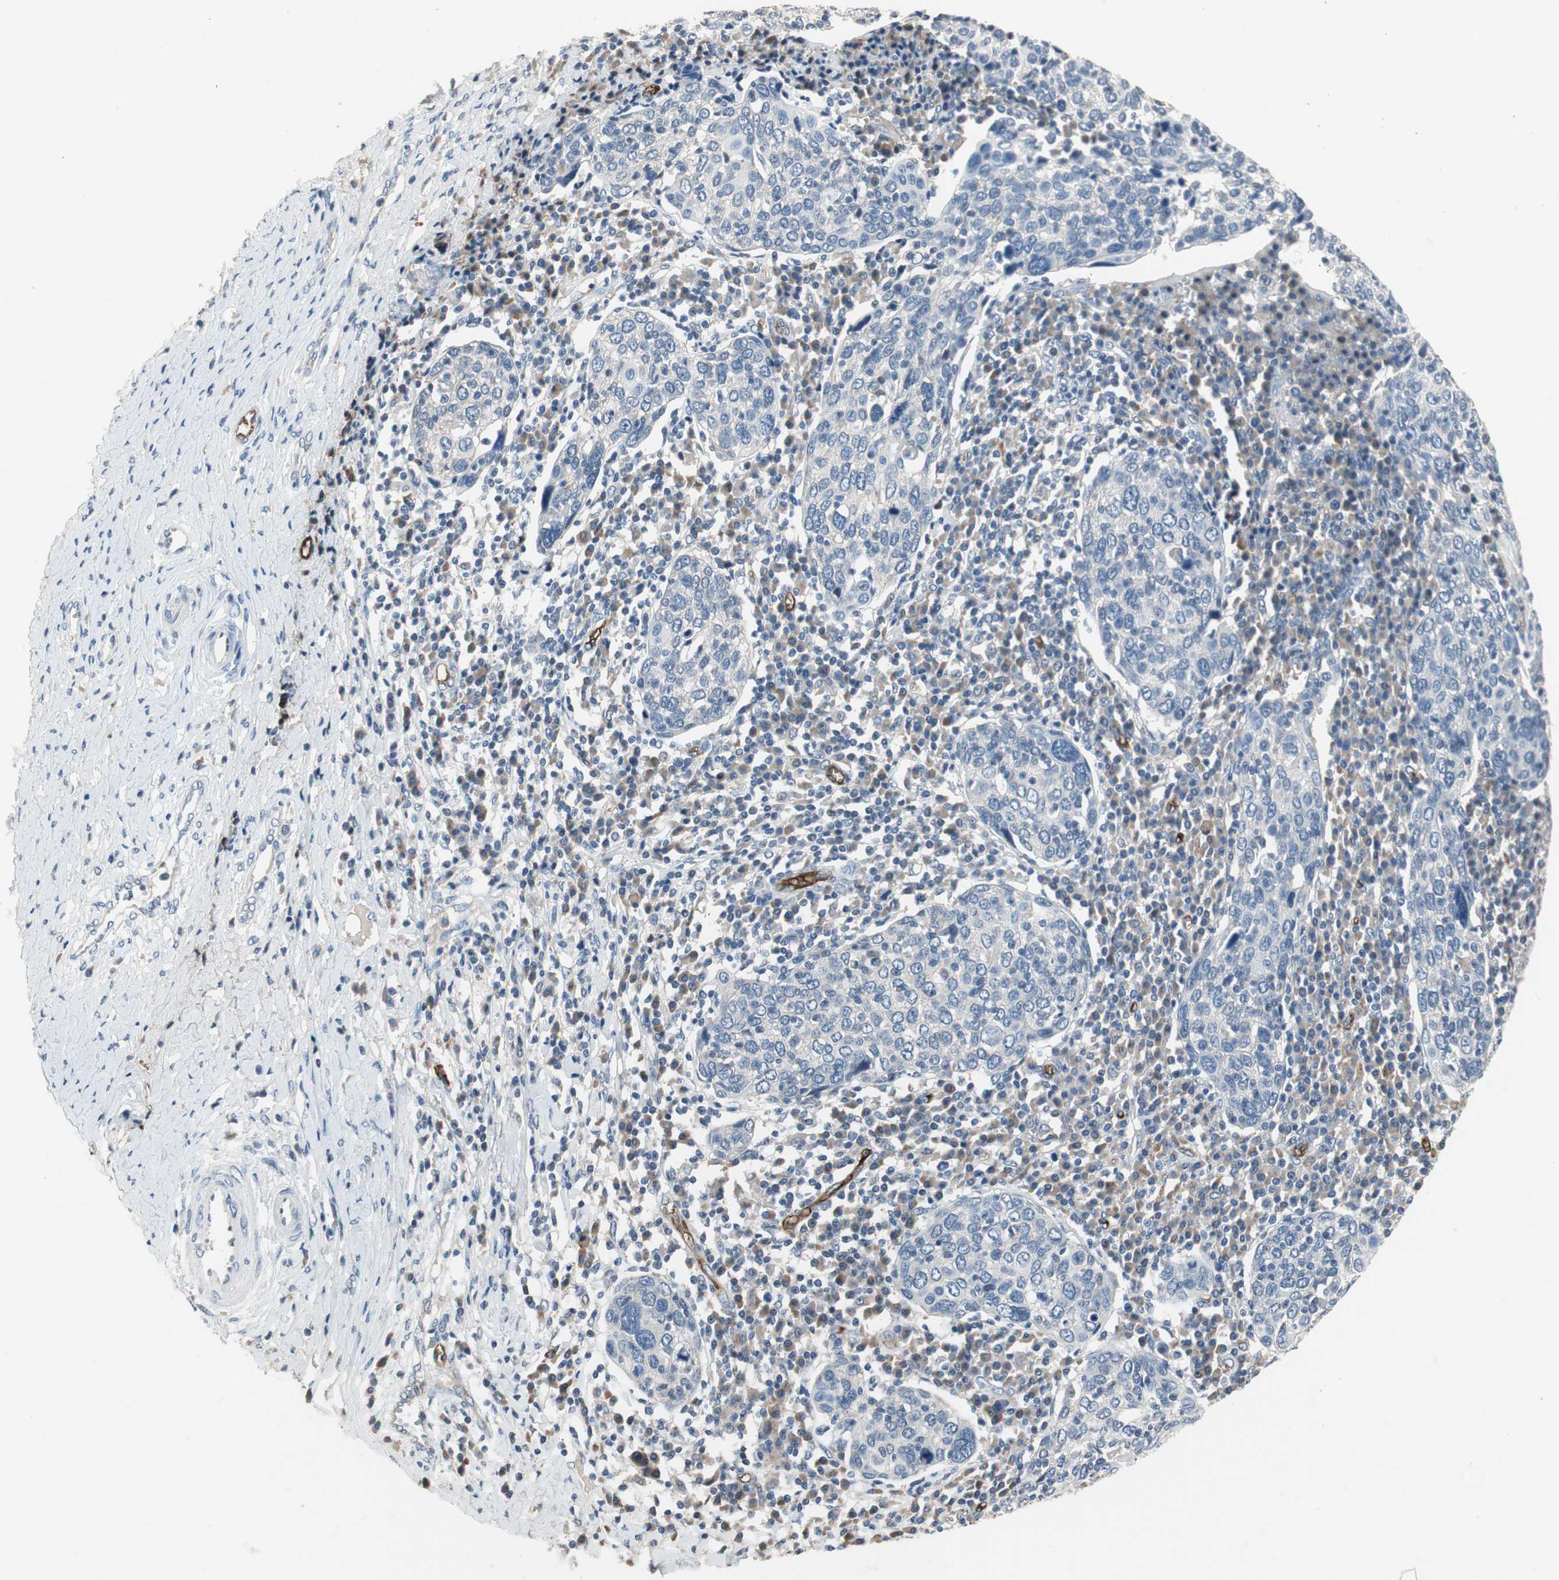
{"staining": {"intensity": "negative", "quantity": "none", "location": "none"}, "tissue": "cervical cancer", "cell_type": "Tumor cells", "image_type": "cancer", "snomed": [{"axis": "morphology", "description": "Squamous cell carcinoma, NOS"}, {"axis": "topography", "description": "Cervix"}], "caption": "High power microscopy micrograph of an IHC image of squamous cell carcinoma (cervical), revealing no significant expression in tumor cells.", "gene": "ALPL", "patient": {"sex": "female", "age": 40}}